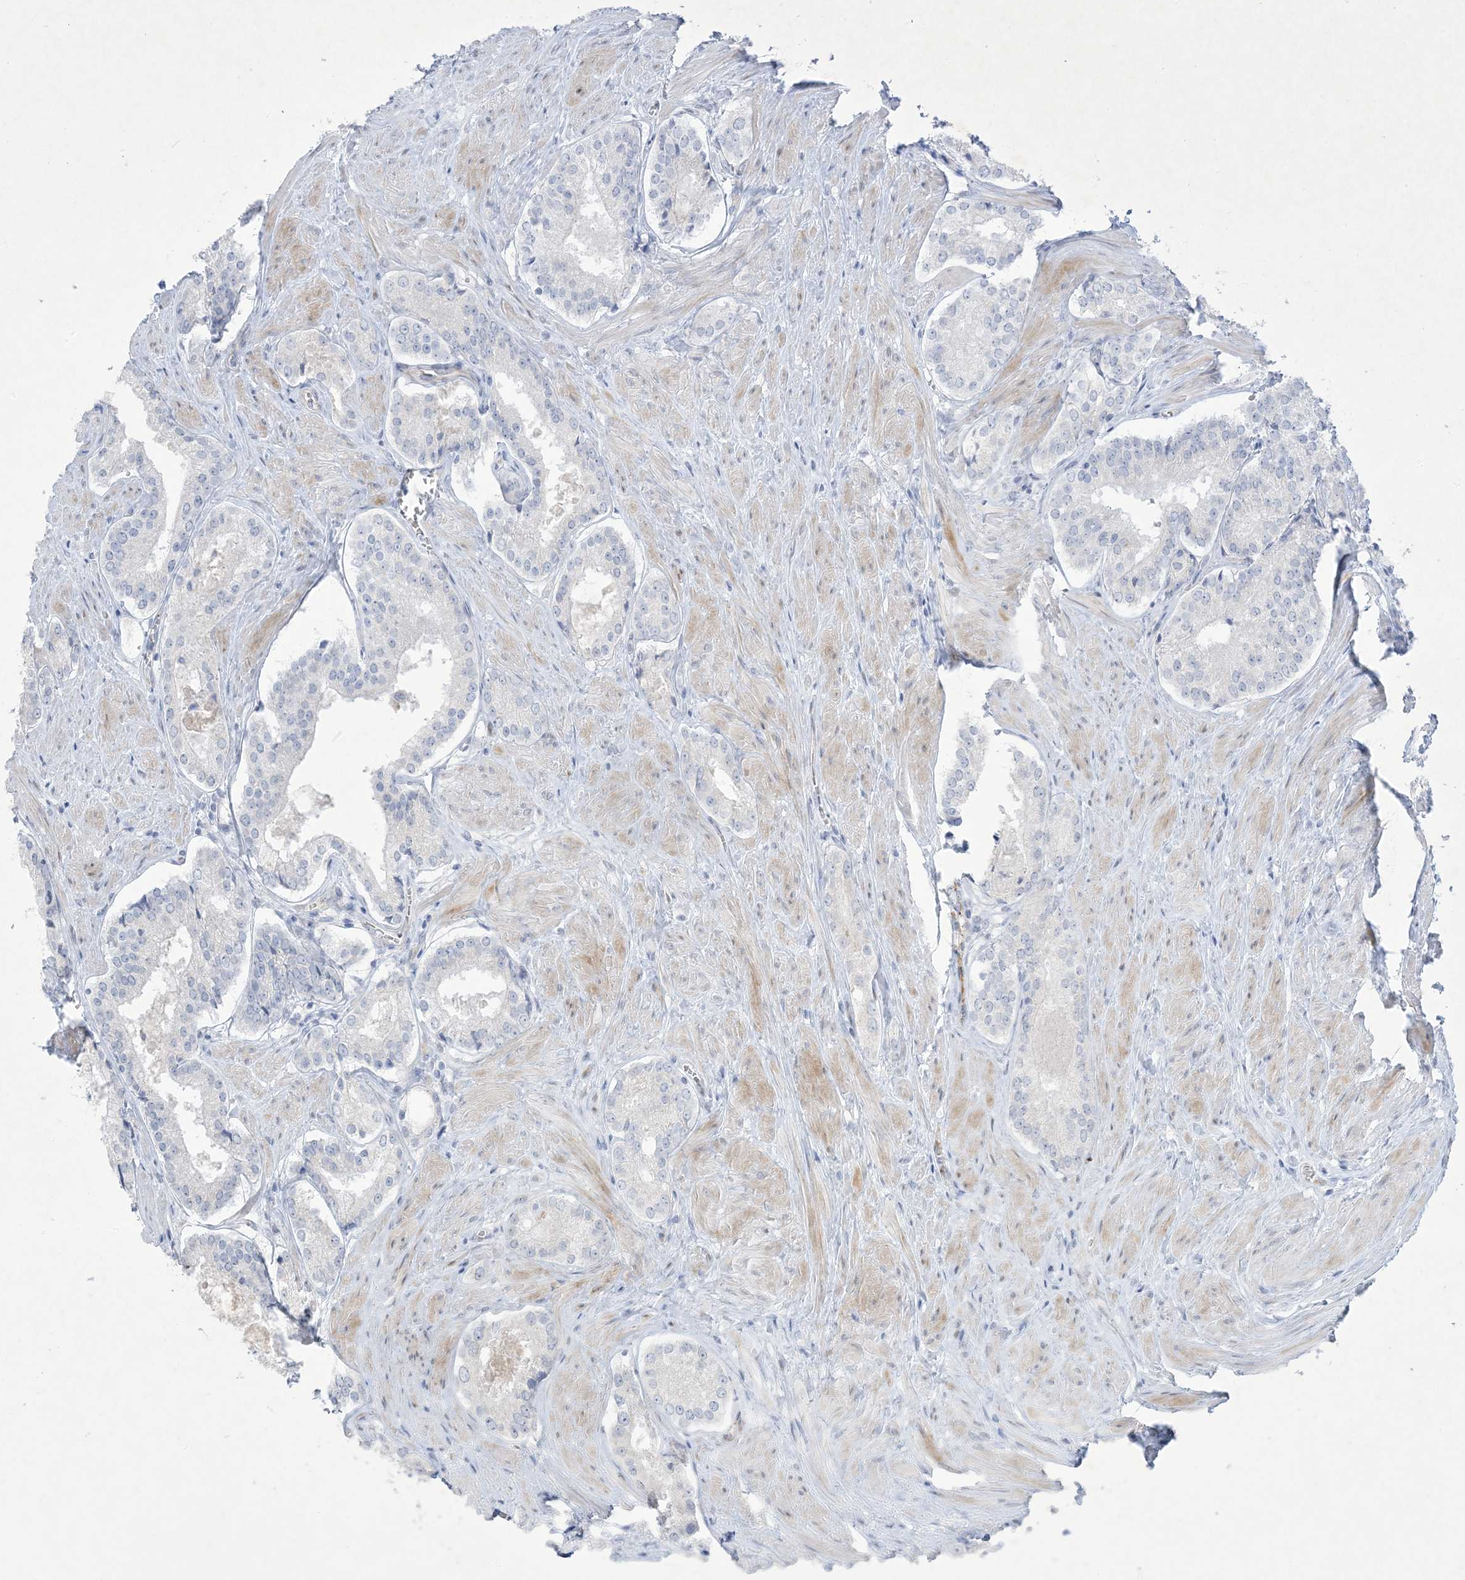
{"staining": {"intensity": "negative", "quantity": "none", "location": "none"}, "tissue": "prostate cancer", "cell_type": "Tumor cells", "image_type": "cancer", "snomed": [{"axis": "morphology", "description": "Adenocarcinoma, Low grade"}, {"axis": "topography", "description": "Prostate"}], "caption": "The histopathology image displays no significant expression in tumor cells of prostate cancer. (Immunohistochemistry, brightfield microscopy, high magnification).", "gene": "B3GNT7", "patient": {"sex": "male", "age": 54}}